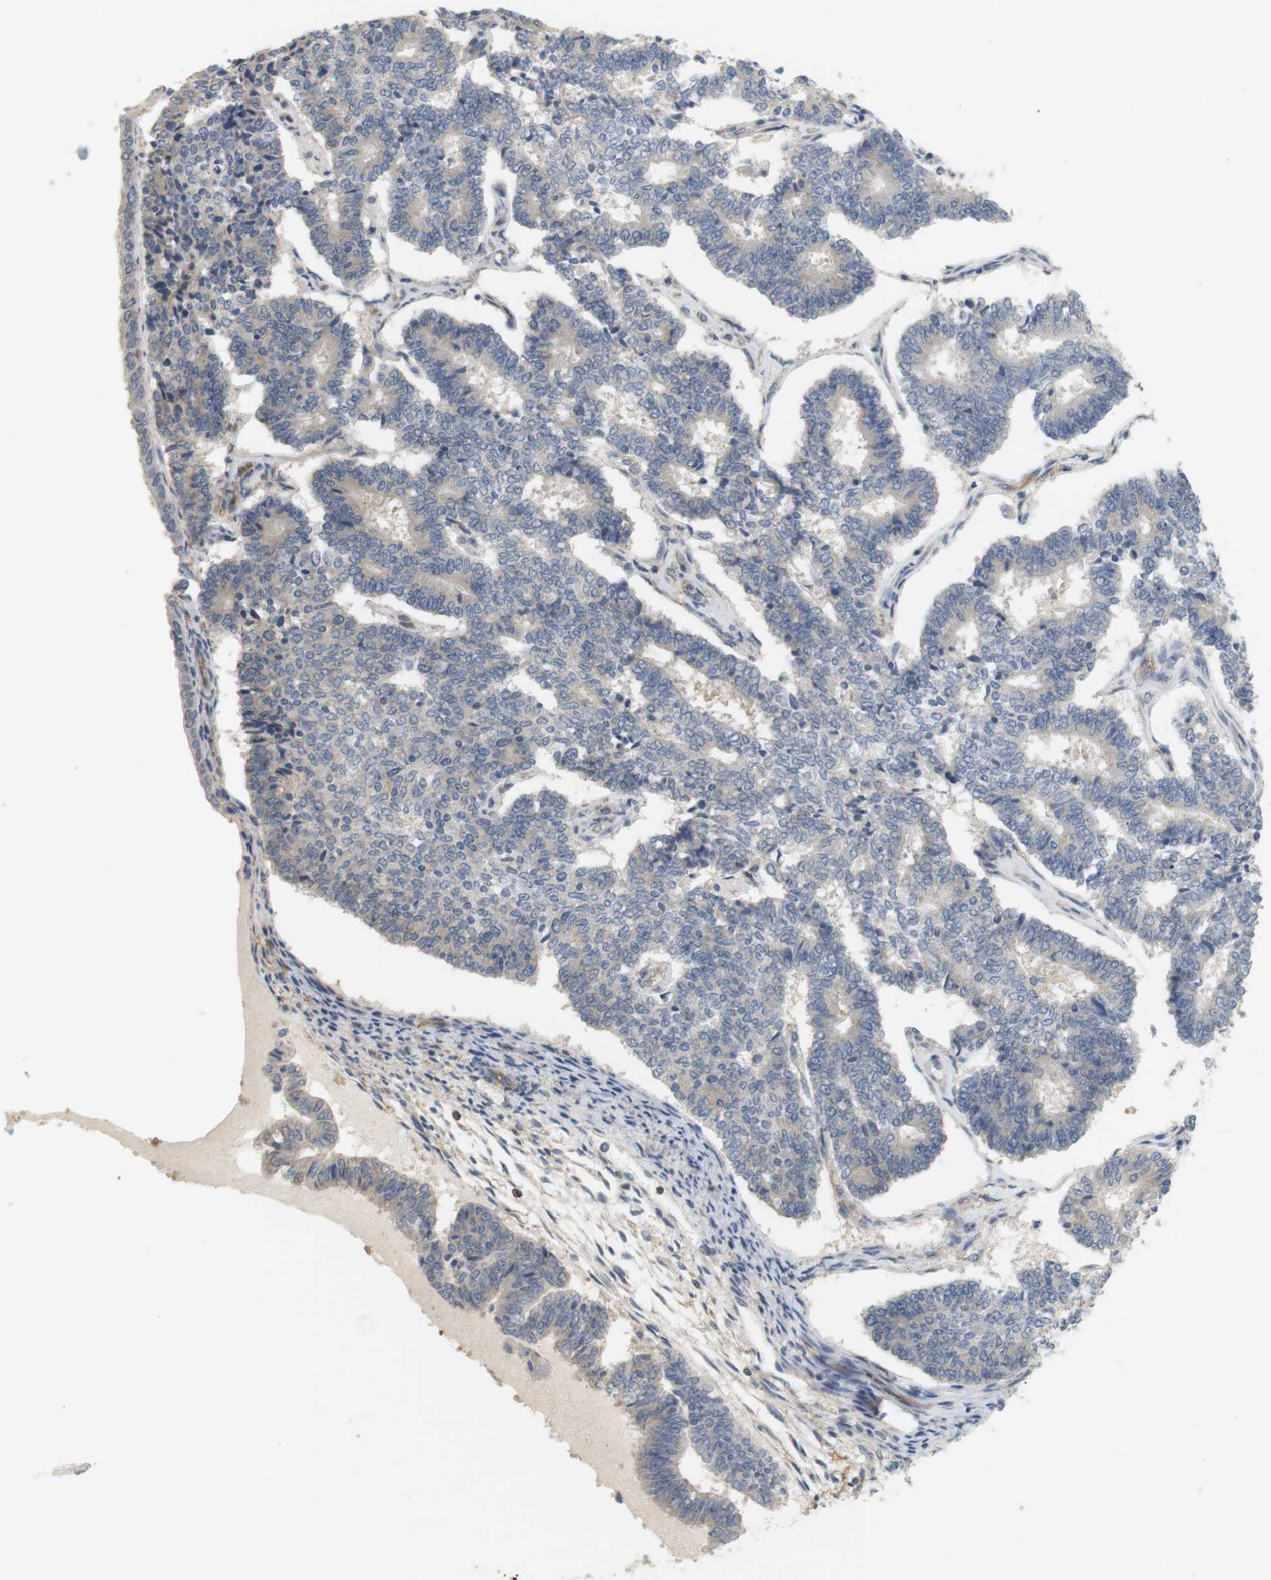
{"staining": {"intensity": "negative", "quantity": "none", "location": "none"}, "tissue": "endometrial cancer", "cell_type": "Tumor cells", "image_type": "cancer", "snomed": [{"axis": "morphology", "description": "Adenocarcinoma, NOS"}, {"axis": "topography", "description": "Endometrium"}], "caption": "Human endometrial cancer (adenocarcinoma) stained for a protein using IHC exhibits no positivity in tumor cells.", "gene": "OSR1", "patient": {"sex": "female", "age": 70}}